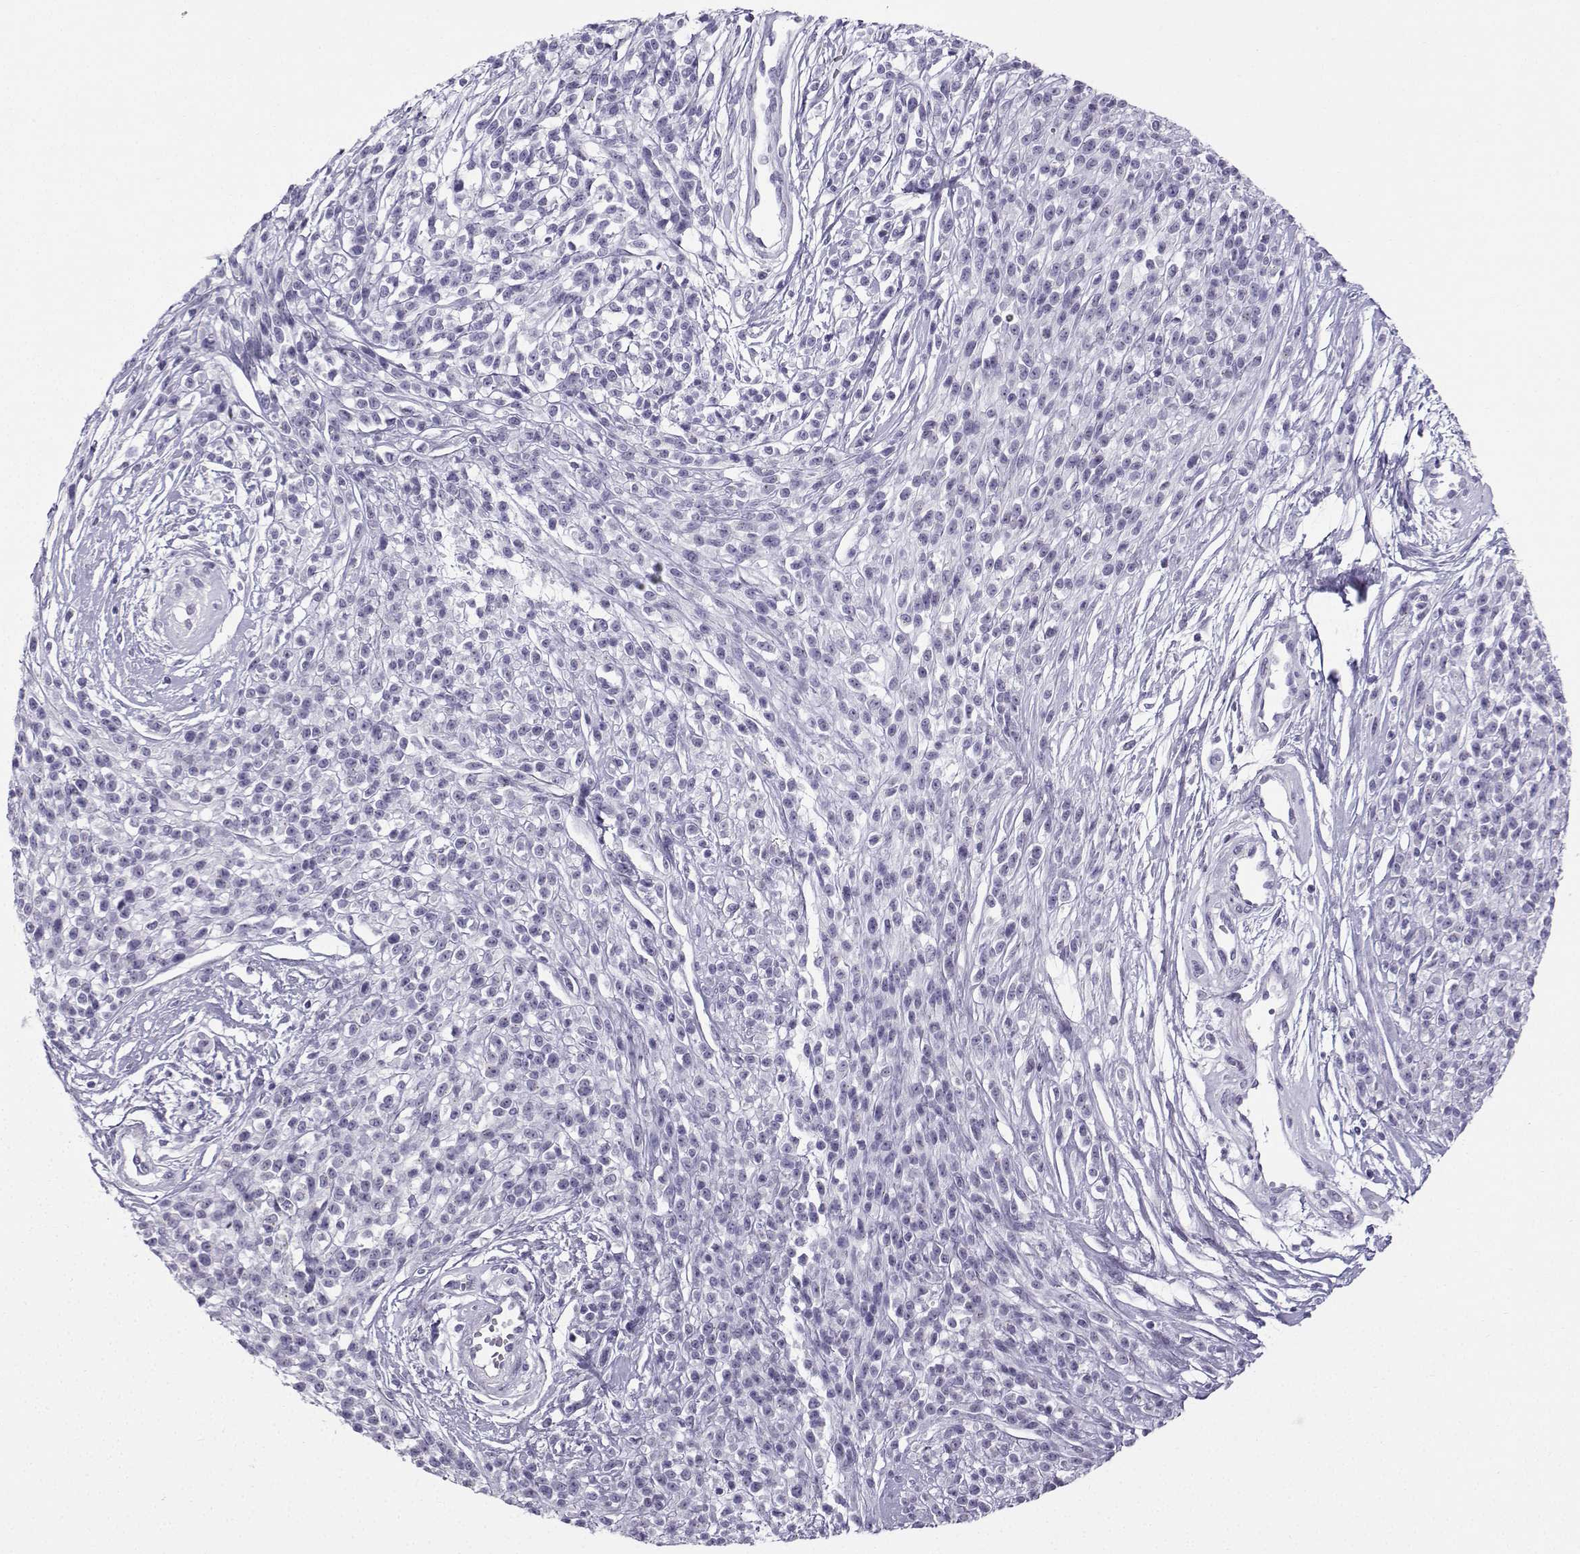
{"staining": {"intensity": "negative", "quantity": "none", "location": "none"}, "tissue": "melanoma", "cell_type": "Tumor cells", "image_type": "cancer", "snomed": [{"axis": "morphology", "description": "Malignant melanoma, NOS"}, {"axis": "topography", "description": "Skin"}, {"axis": "topography", "description": "Skin of trunk"}], "caption": "The IHC histopathology image has no significant positivity in tumor cells of melanoma tissue.", "gene": "ZBTB8B", "patient": {"sex": "male", "age": 74}}